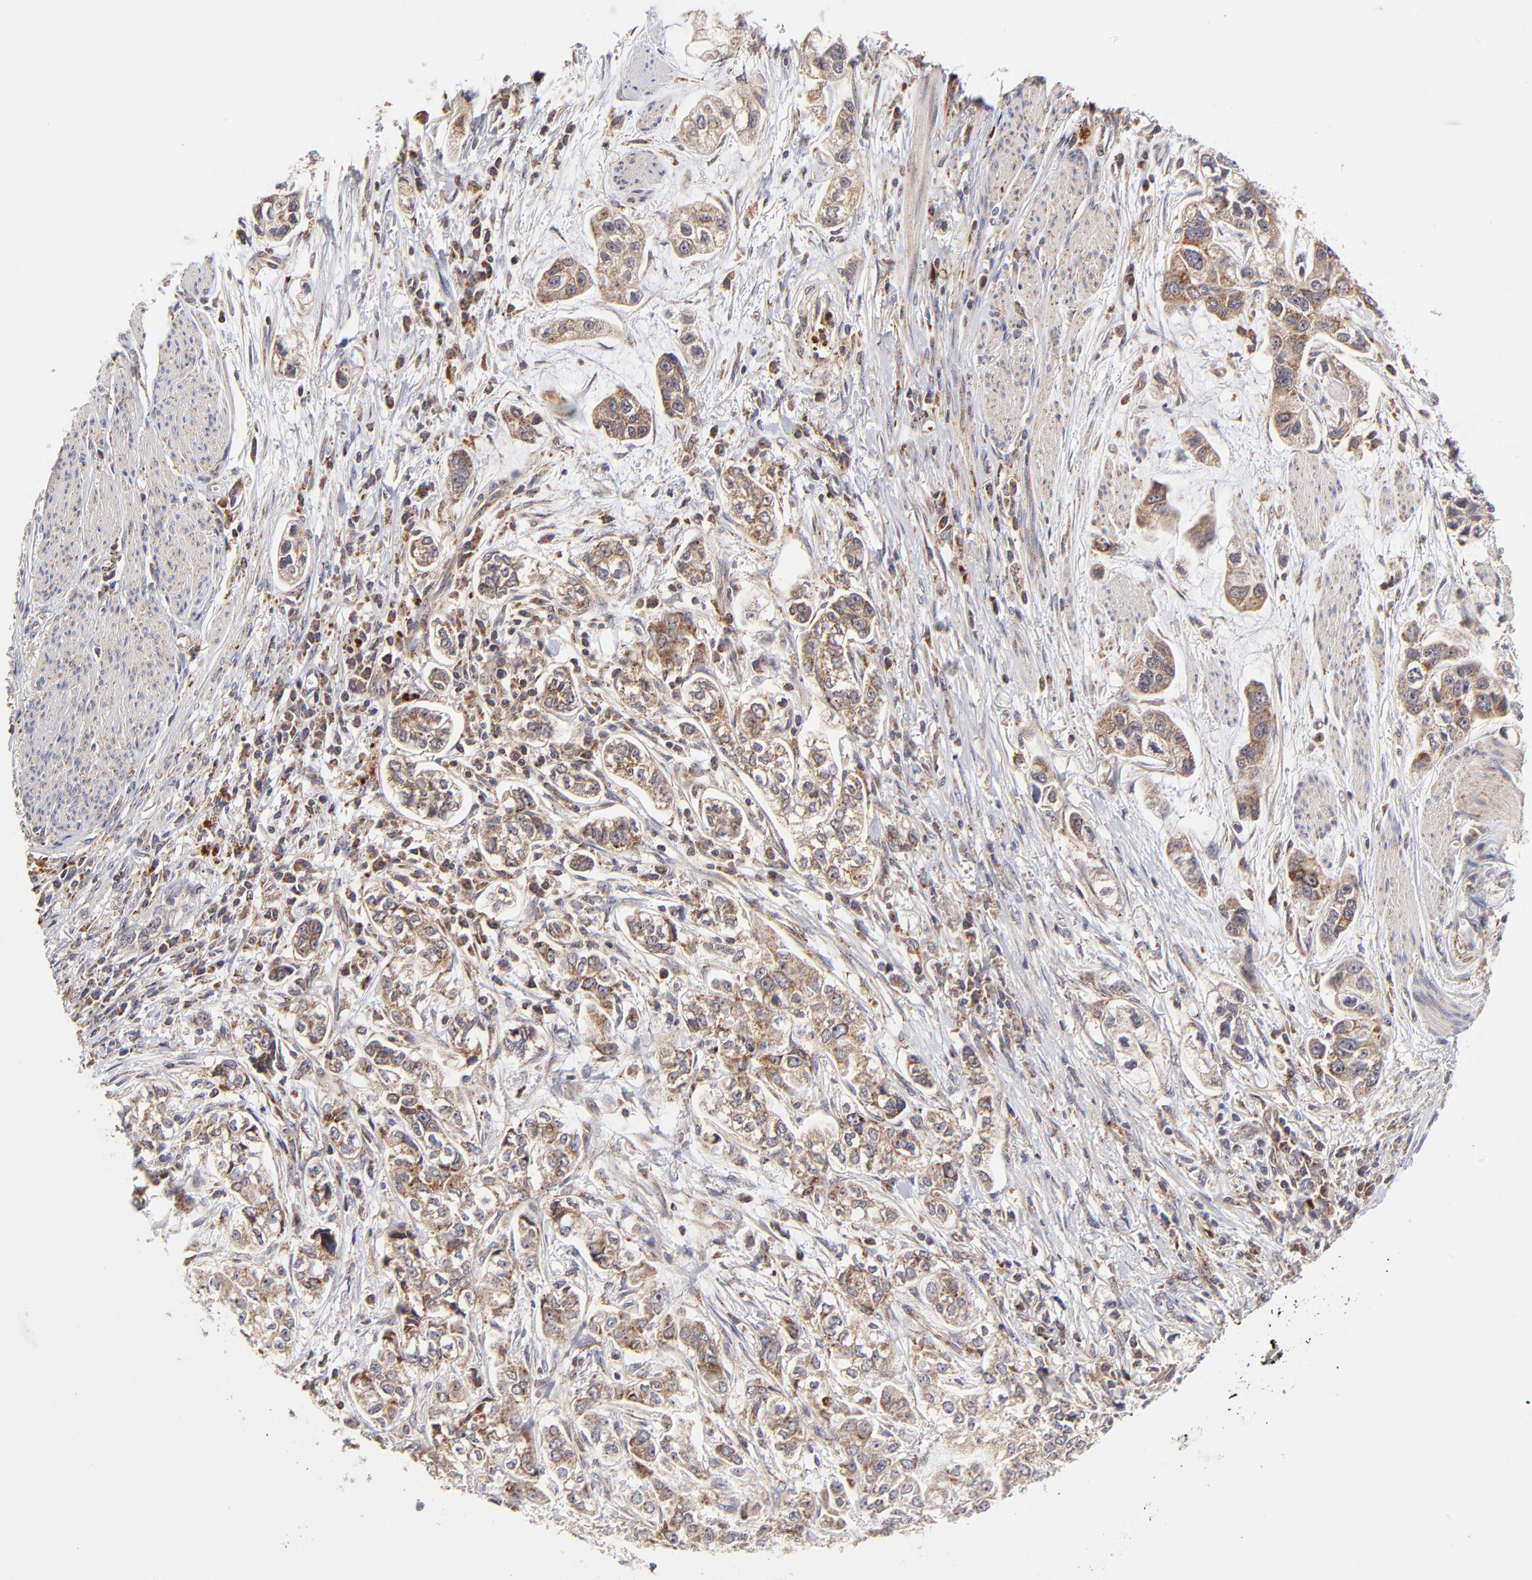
{"staining": {"intensity": "moderate", "quantity": ">75%", "location": "cytoplasmic/membranous"}, "tissue": "stomach cancer", "cell_type": "Tumor cells", "image_type": "cancer", "snomed": [{"axis": "morphology", "description": "Adenocarcinoma, NOS"}, {"axis": "topography", "description": "Stomach, lower"}], "caption": "Protein expression analysis of human stomach cancer reveals moderate cytoplasmic/membranous positivity in approximately >75% of tumor cells.", "gene": "MAP2K7", "patient": {"sex": "female", "age": 93}}